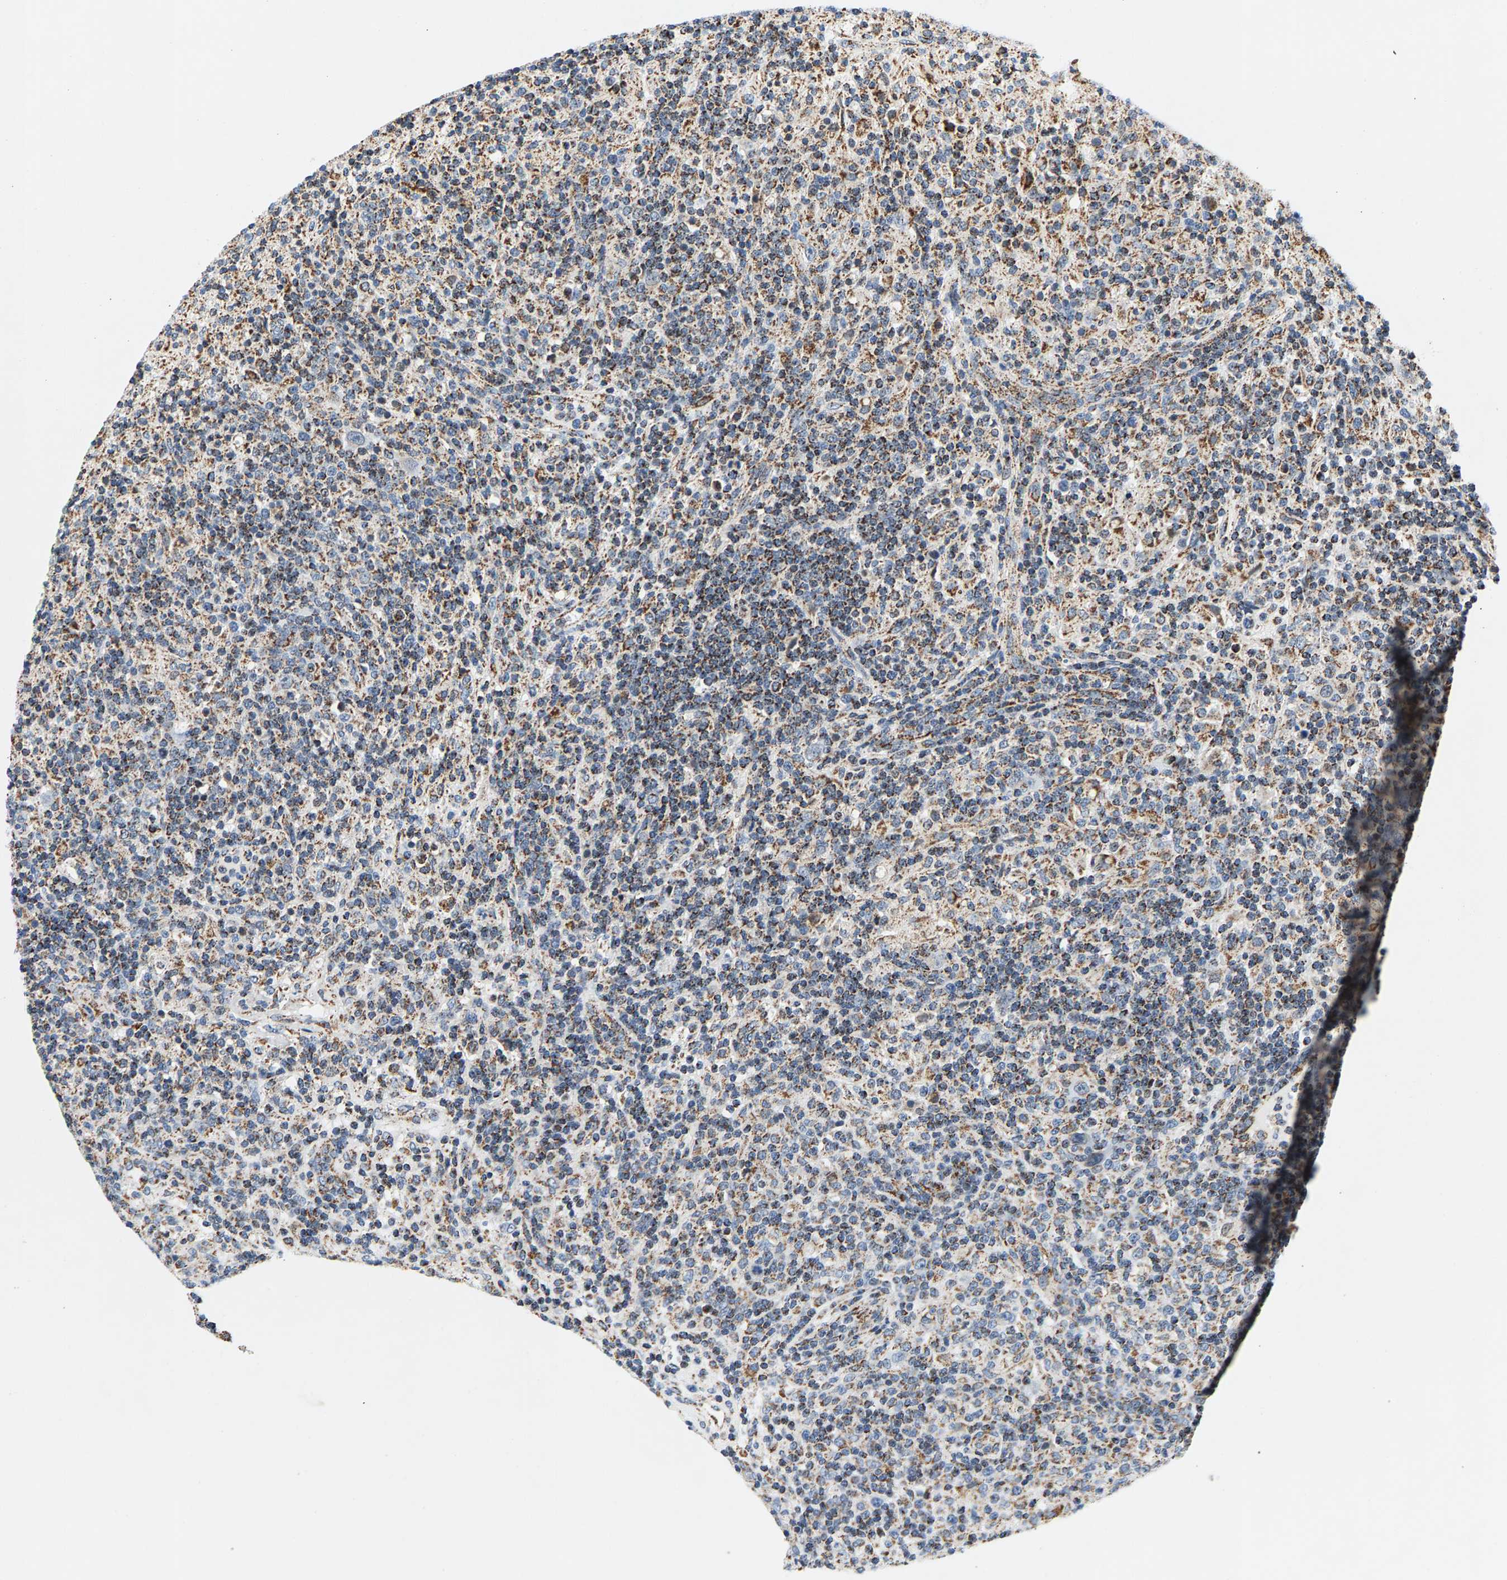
{"staining": {"intensity": "weak", "quantity": "25%-75%", "location": "cytoplasmic/membranous"}, "tissue": "lymphoma", "cell_type": "Tumor cells", "image_type": "cancer", "snomed": [{"axis": "morphology", "description": "Hodgkin's disease, NOS"}, {"axis": "topography", "description": "Lymph node"}], "caption": "Immunohistochemical staining of Hodgkin's disease exhibits weak cytoplasmic/membranous protein staining in approximately 25%-75% of tumor cells. (IHC, brightfield microscopy, high magnification).", "gene": "PDE1A", "patient": {"sex": "male", "age": 70}}